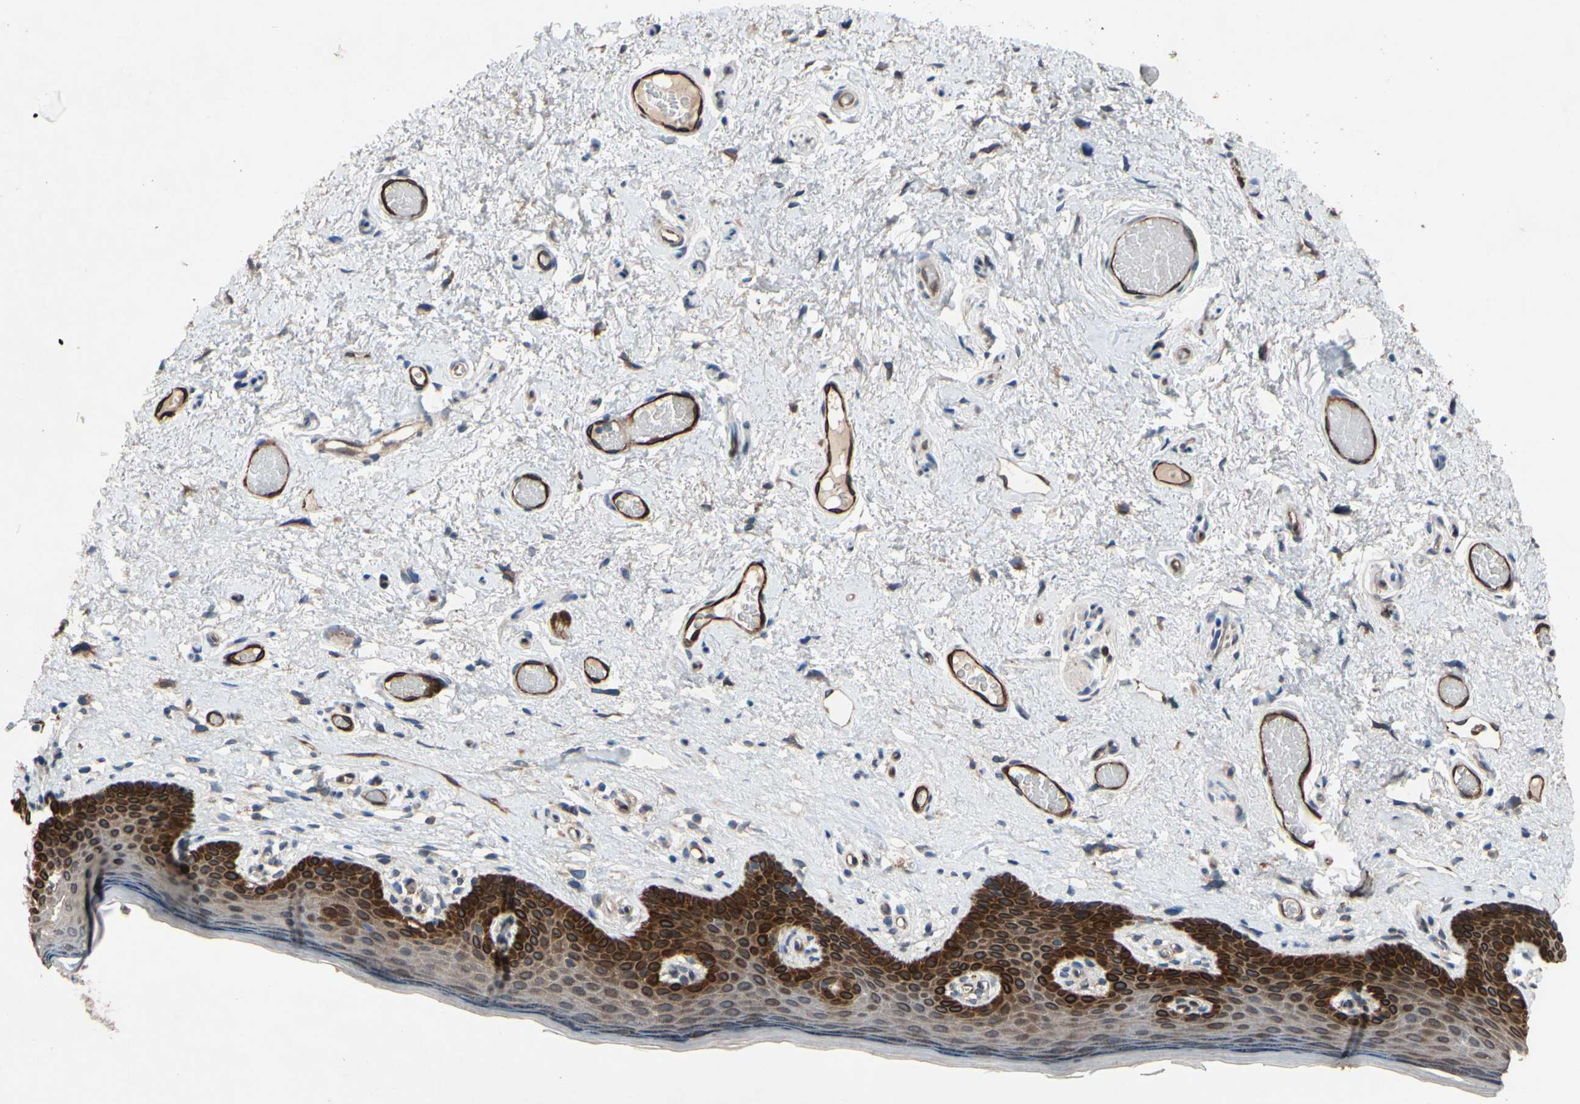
{"staining": {"intensity": "strong", "quantity": ">75%", "location": "cytoplasmic/membranous"}, "tissue": "skin", "cell_type": "Epidermal cells", "image_type": "normal", "snomed": [{"axis": "morphology", "description": "Normal tissue, NOS"}, {"axis": "topography", "description": "Vulva"}], "caption": "Approximately >75% of epidermal cells in normal human skin demonstrate strong cytoplasmic/membranous protein positivity as visualized by brown immunohistochemical staining.", "gene": "PRXL2A", "patient": {"sex": "female", "age": 54}}